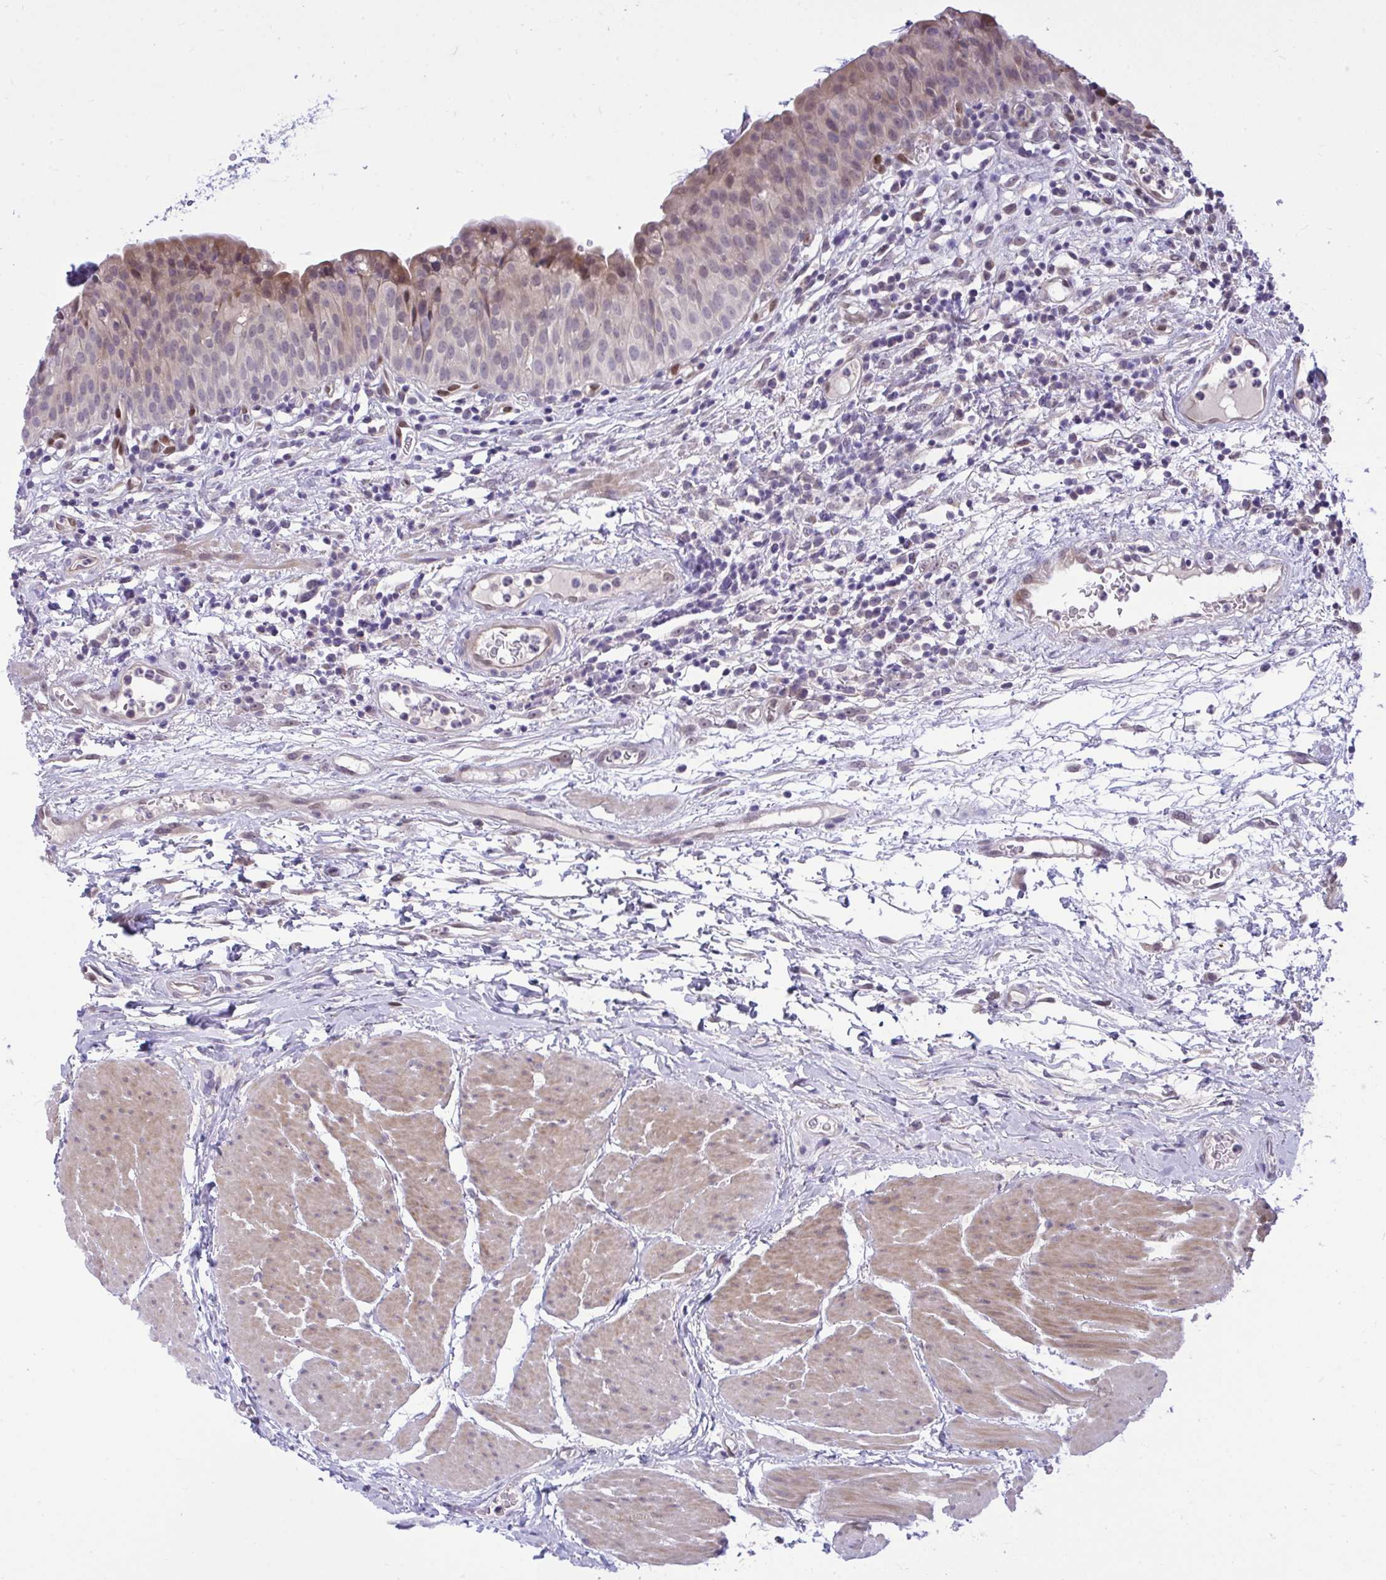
{"staining": {"intensity": "weak", "quantity": "25%-75%", "location": "cytoplasmic/membranous,nuclear"}, "tissue": "urinary bladder", "cell_type": "Urothelial cells", "image_type": "normal", "snomed": [{"axis": "morphology", "description": "Normal tissue, NOS"}, {"axis": "morphology", "description": "Inflammation, NOS"}, {"axis": "topography", "description": "Urinary bladder"}], "caption": "A micrograph of urinary bladder stained for a protein demonstrates weak cytoplasmic/membranous,nuclear brown staining in urothelial cells.", "gene": "HMBOX1", "patient": {"sex": "male", "age": 57}}